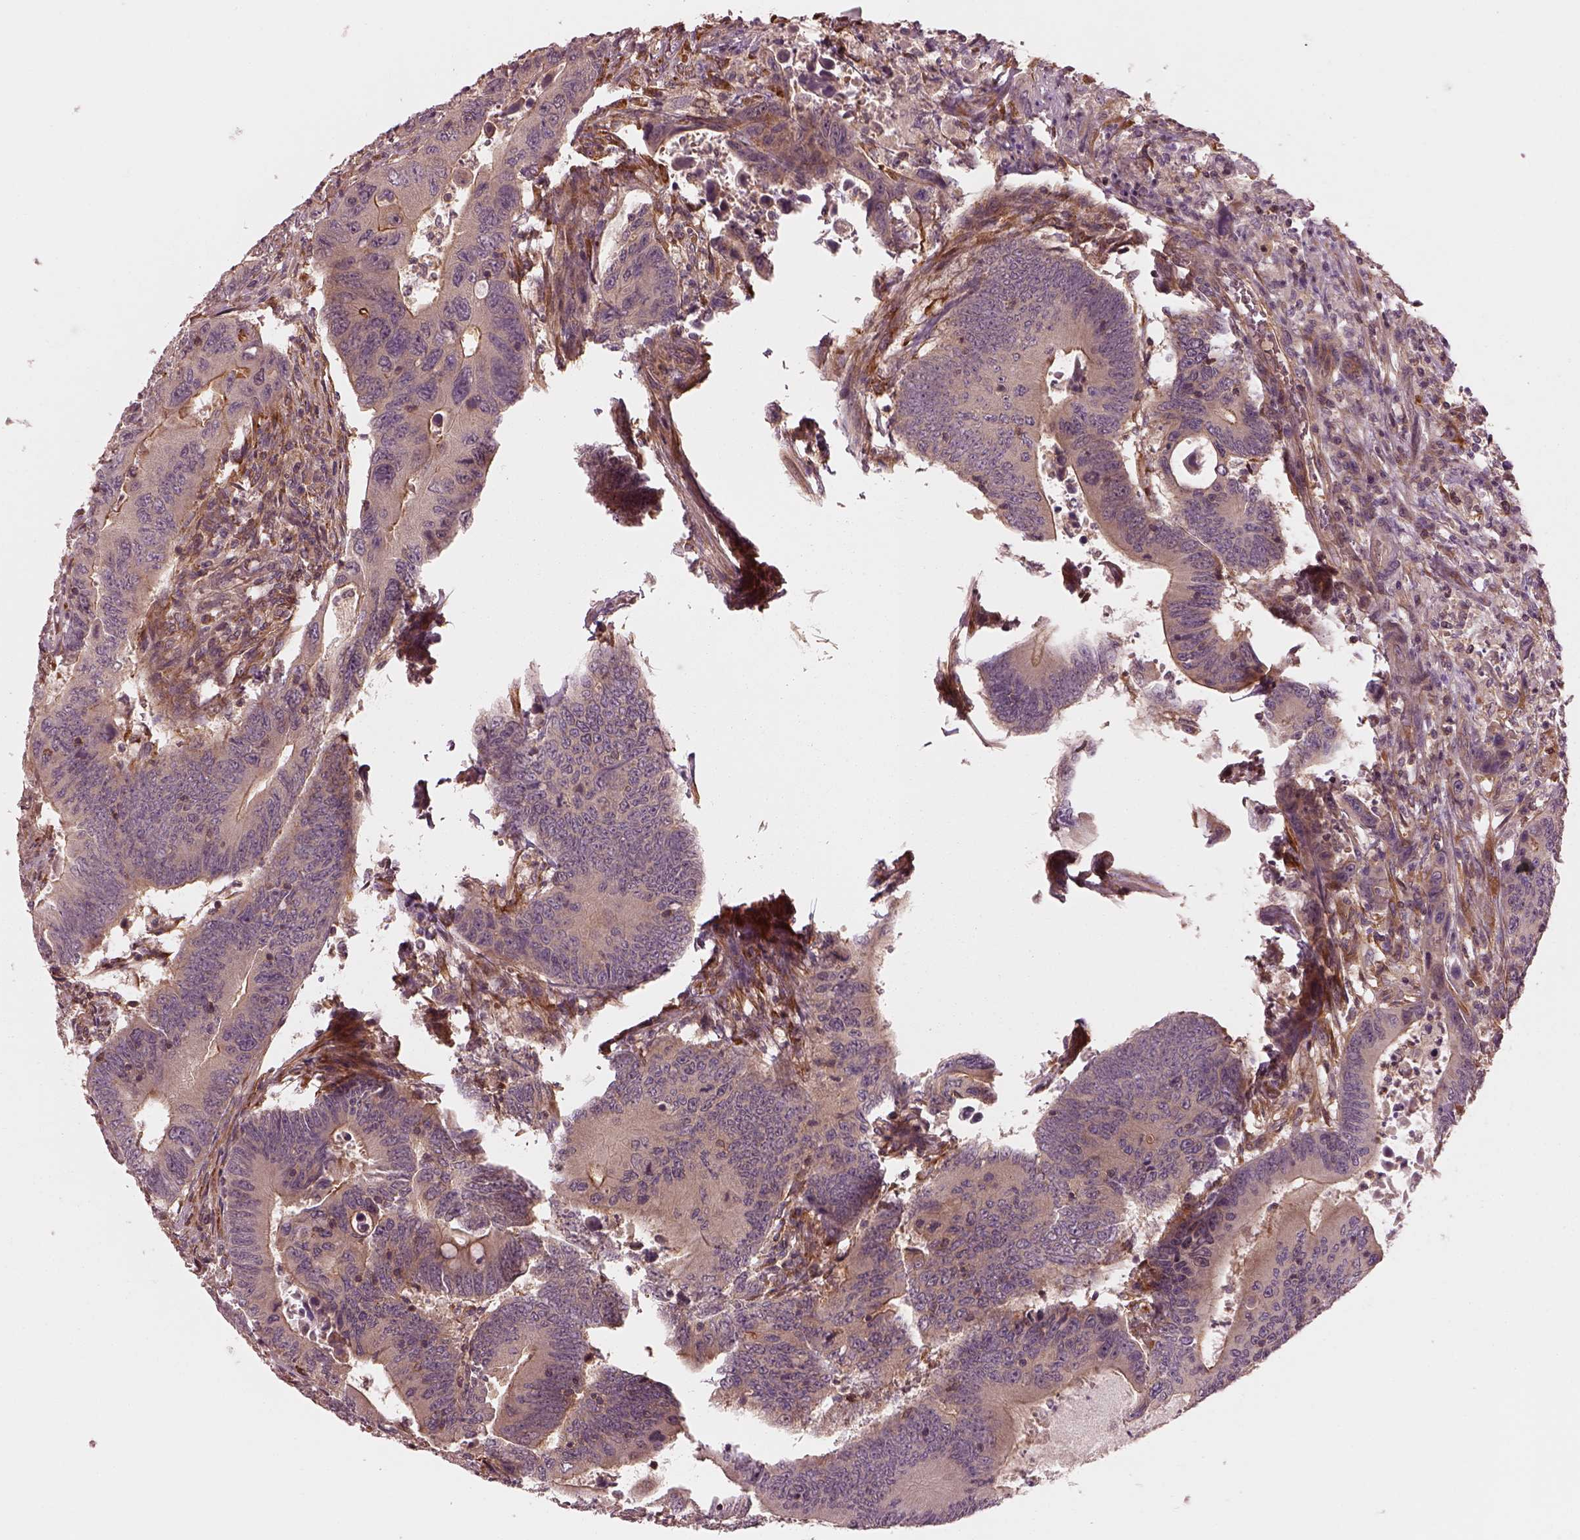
{"staining": {"intensity": "strong", "quantity": "<25%", "location": "cytoplasmic/membranous"}, "tissue": "colorectal cancer", "cell_type": "Tumor cells", "image_type": "cancer", "snomed": [{"axis": "morphology", "description": "Adenocarcinoma, NOS"}, {"axis": "topography", "description": "Colon"}], "caption": "Tumor cells exhibit strong cytoplasmic/membranous expression in approximately <25% of cells in colorectal cancer (adenocarcinoma). The staining was performed using DAB to visualize the protein expression in brown, while the nuclei were stained in blue with hematoxylin (Magnification: 20x).", "gene": "FAM107B", "patient": {"sex": "female", "age": 90}}